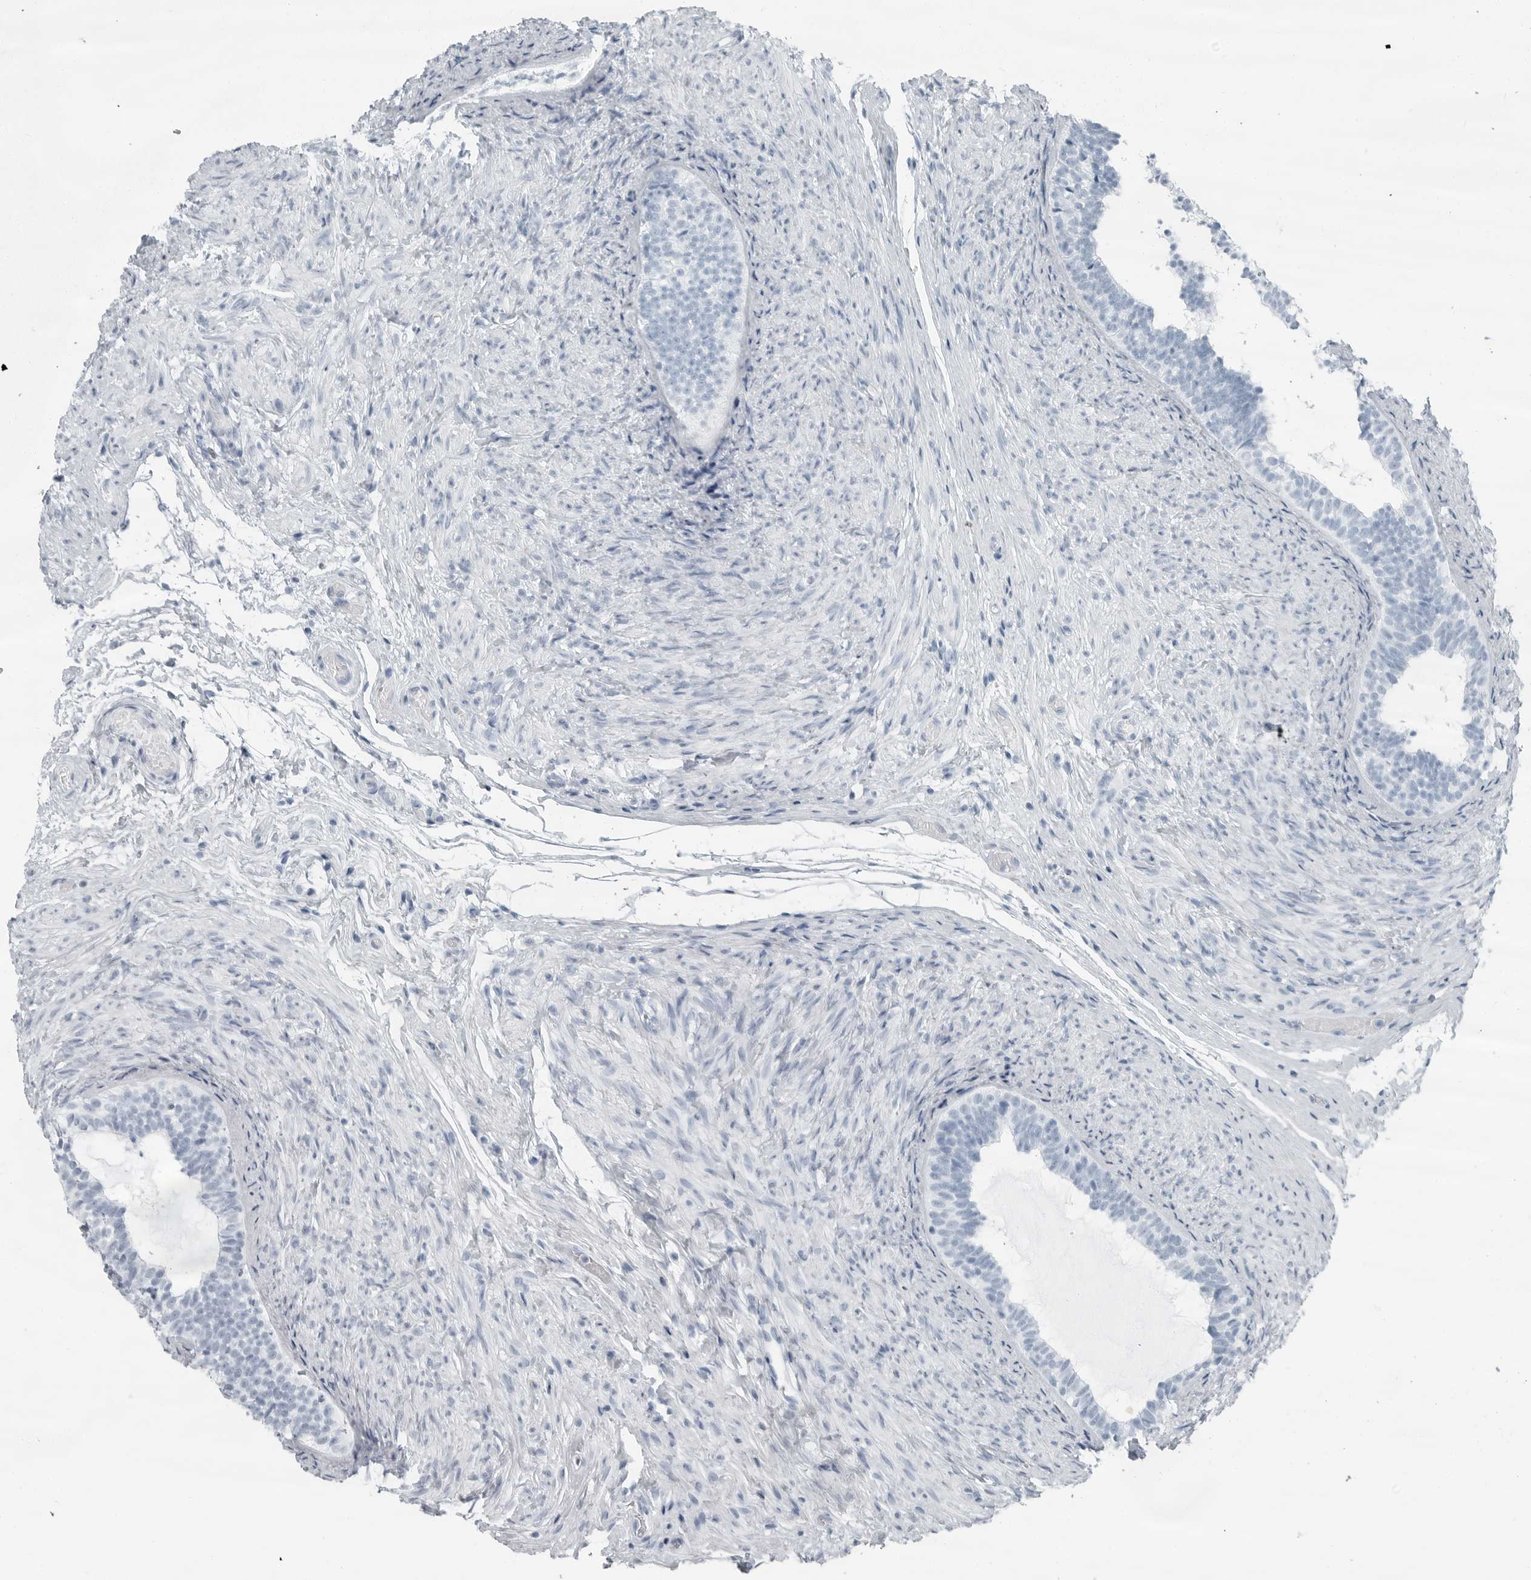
{"staining": {"intensity": "negative", "quantity": "none", "location": "none"}, "tissue": "epididymis", "cell_type": "Glandular cells", "image_type": "normal", "snomed": [{"axis": "morphology", "description": "Normal tissue, NOS"}, {"axis": "topography", "description": "Epididymis"}], "caption": "IHC image of benign epididymis stained for a protein (brown), which displays no expression in glandular cells. (Immunohistochemistry (ihc), brightfield microscopy, high magnification).", "gene": "FABP6", "patient": {"sex": "male", "age": 5}}